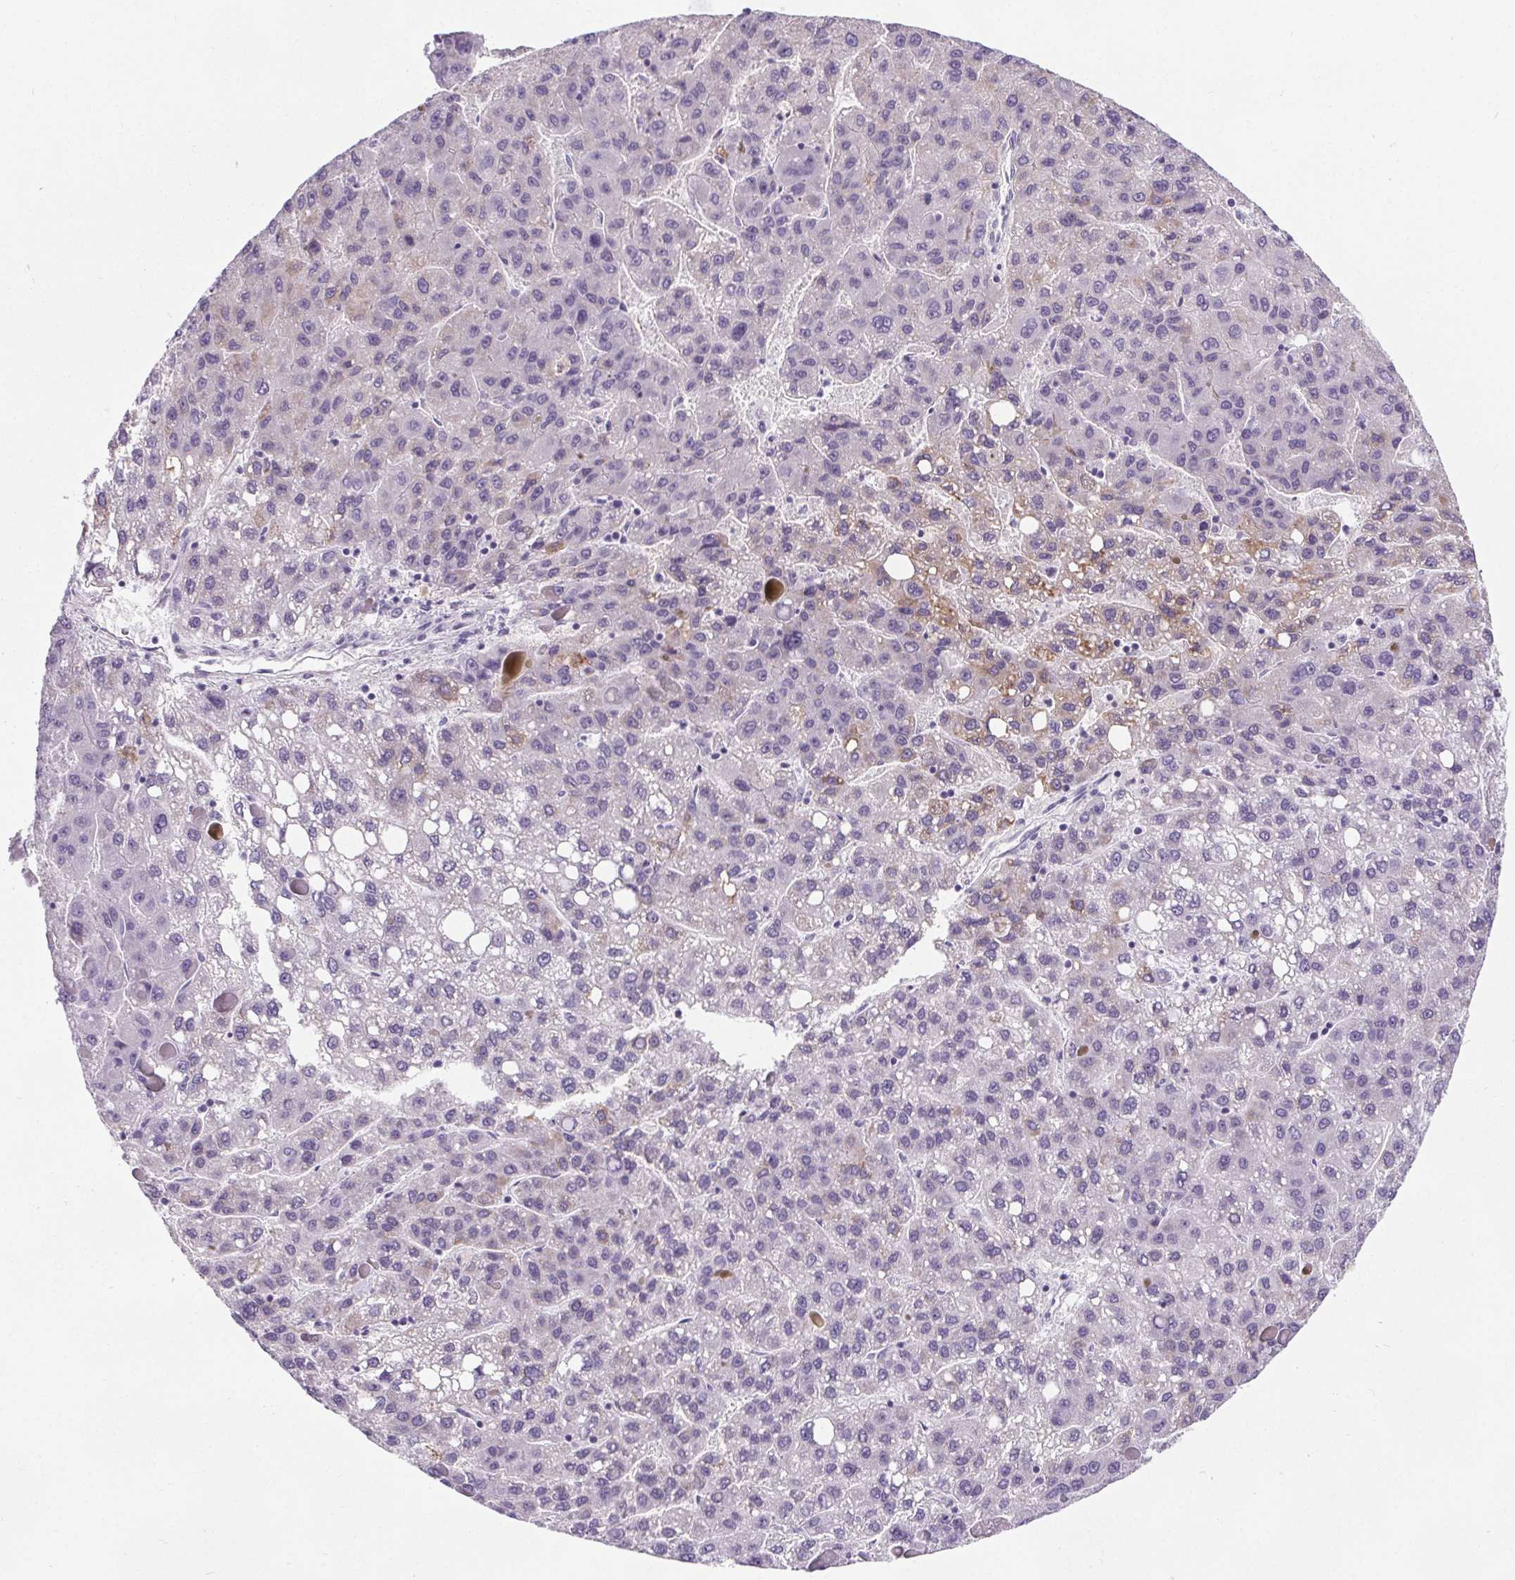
{"staining": {"intensity": "weak", "quantity": "<25%", "location": "cytoplasmic/membranous"}, "tissue": "liver cancer", "cell_type": "Tumor cells", "image_type": "cancer", "snomed": [{"axis": "morphology", "description": "Carcinoma, Hepatocellular, NOS"}, {"axis": "topography", "description": "Liver"}], "caption": "Hepatocellular carcinoma (liver) stained for a protein using immunohistochemistry (IHC) displays no staining tumor cells.", "gene": "ELAVL2", "patient": {"sex": "female", "age": 82}}